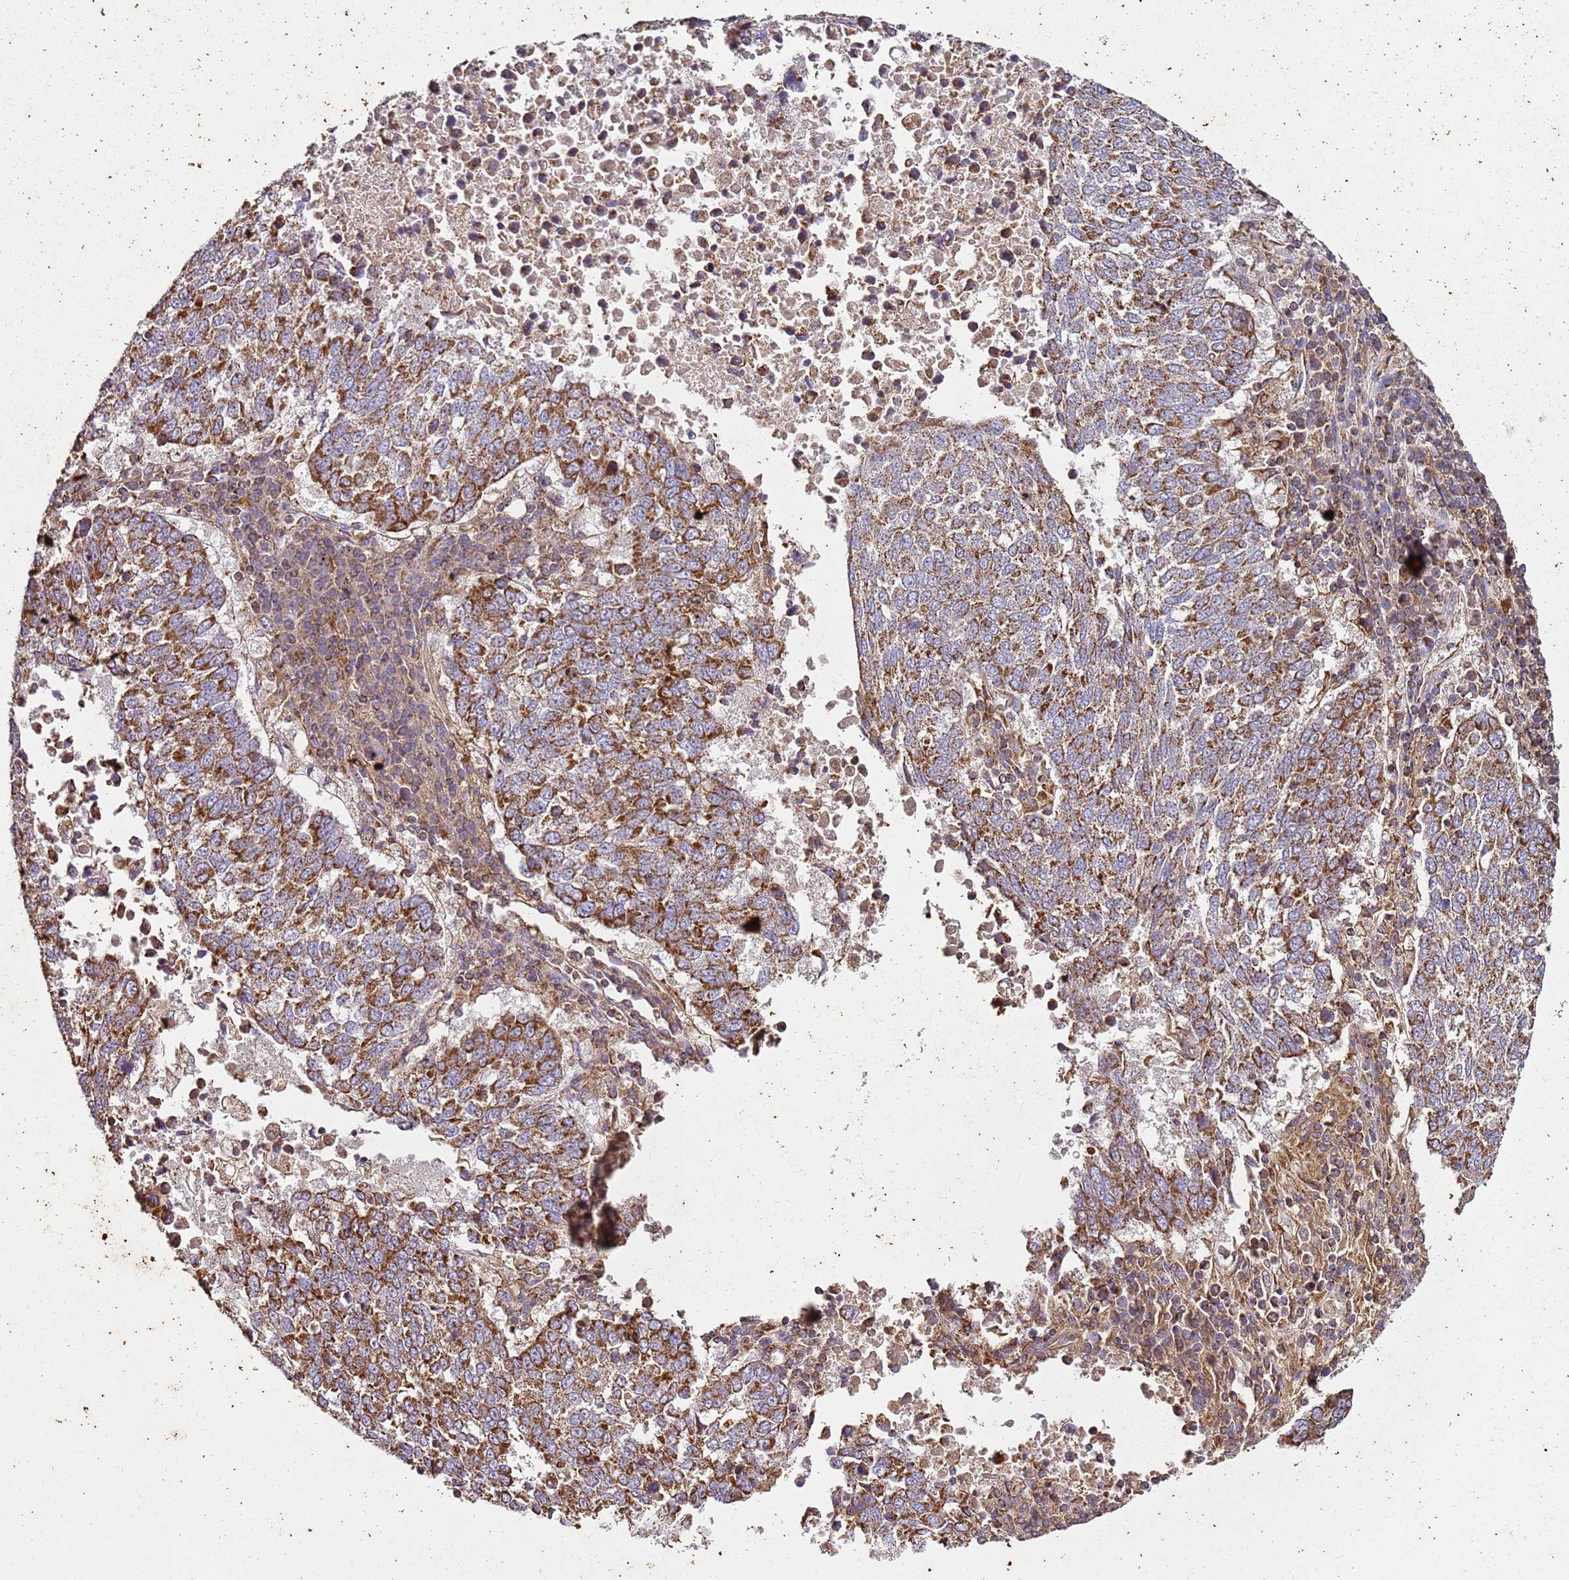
{"staining": {"intensity": "moderate", "quantity": ">75%", "location": "cytoplasmic/membranous"}, "tissue": "lung cancer", "cell_type": "Tumor cells", "image_type": "cancer", "snomed": [{"axis": "morphology", "description": "Squamous cell carcinoma, NOS"}, {"axis": "topography", "description": "Lung"}], "caption": "This is a photomicrograph of immunohistochemistry staining of lung cancer (squamous cell carcinoma), which shows moderate expression in the cytoplasmic/membranous of tumor cells.", "gene": "RMND5A", "patient": {"sex": "male", "age": 73}}